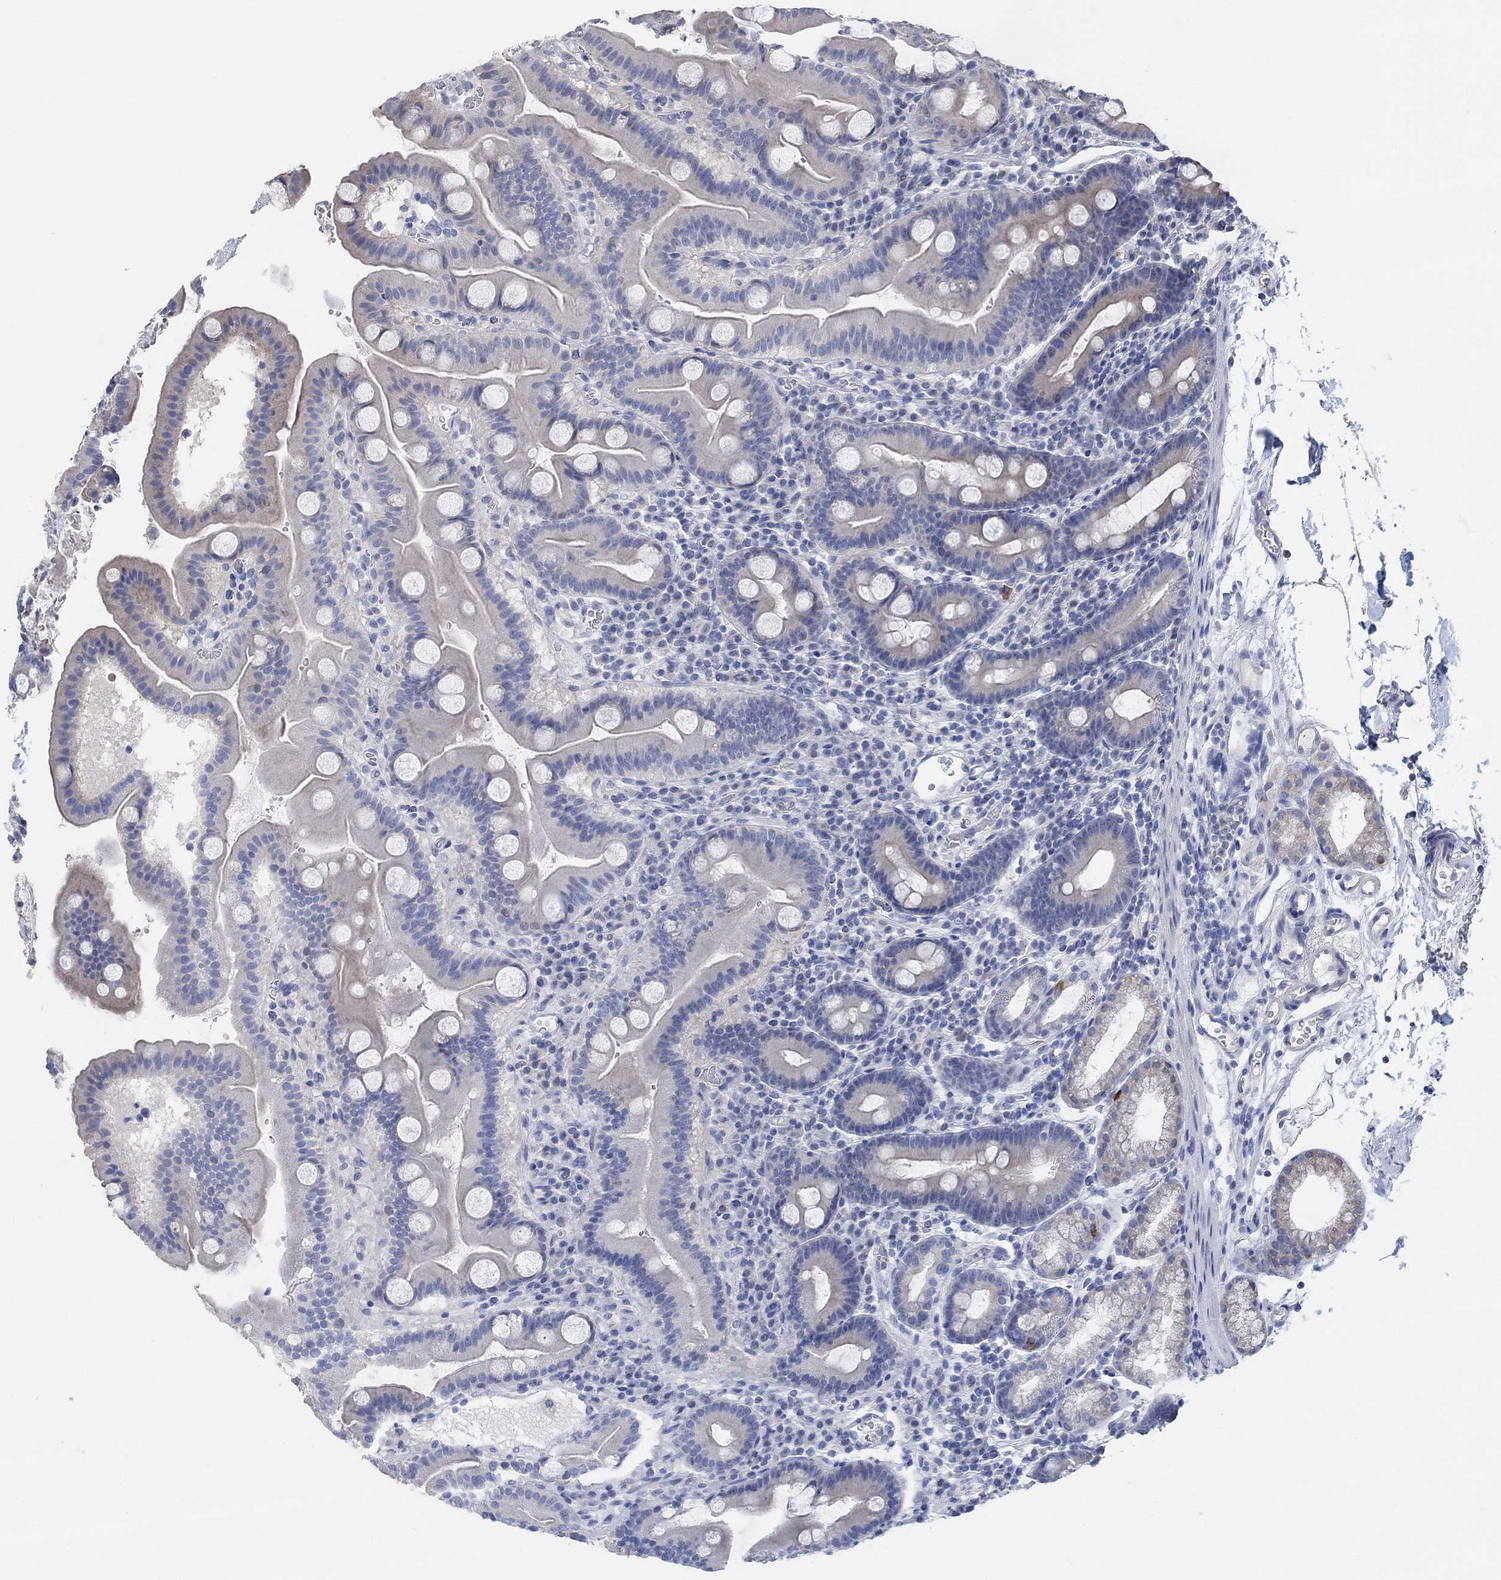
{"staining": {"intensity": "negative", "quantity": "none", "location": "none"}, "tissue": "duodenum", "cell_type": "Glandular cells", "image_type": "normal", "snomed": [{"axis": "morphology", "description": "Normal tissue, NOS"}, {"axis": "topography", "description": "Duodenum"}], "caption": "Immunohistochemical staining of normal human duodenum displays no significant positivity in glandular cells.", "gene": "NLRP14", "patient": {"sex": "male", "age": 59}}